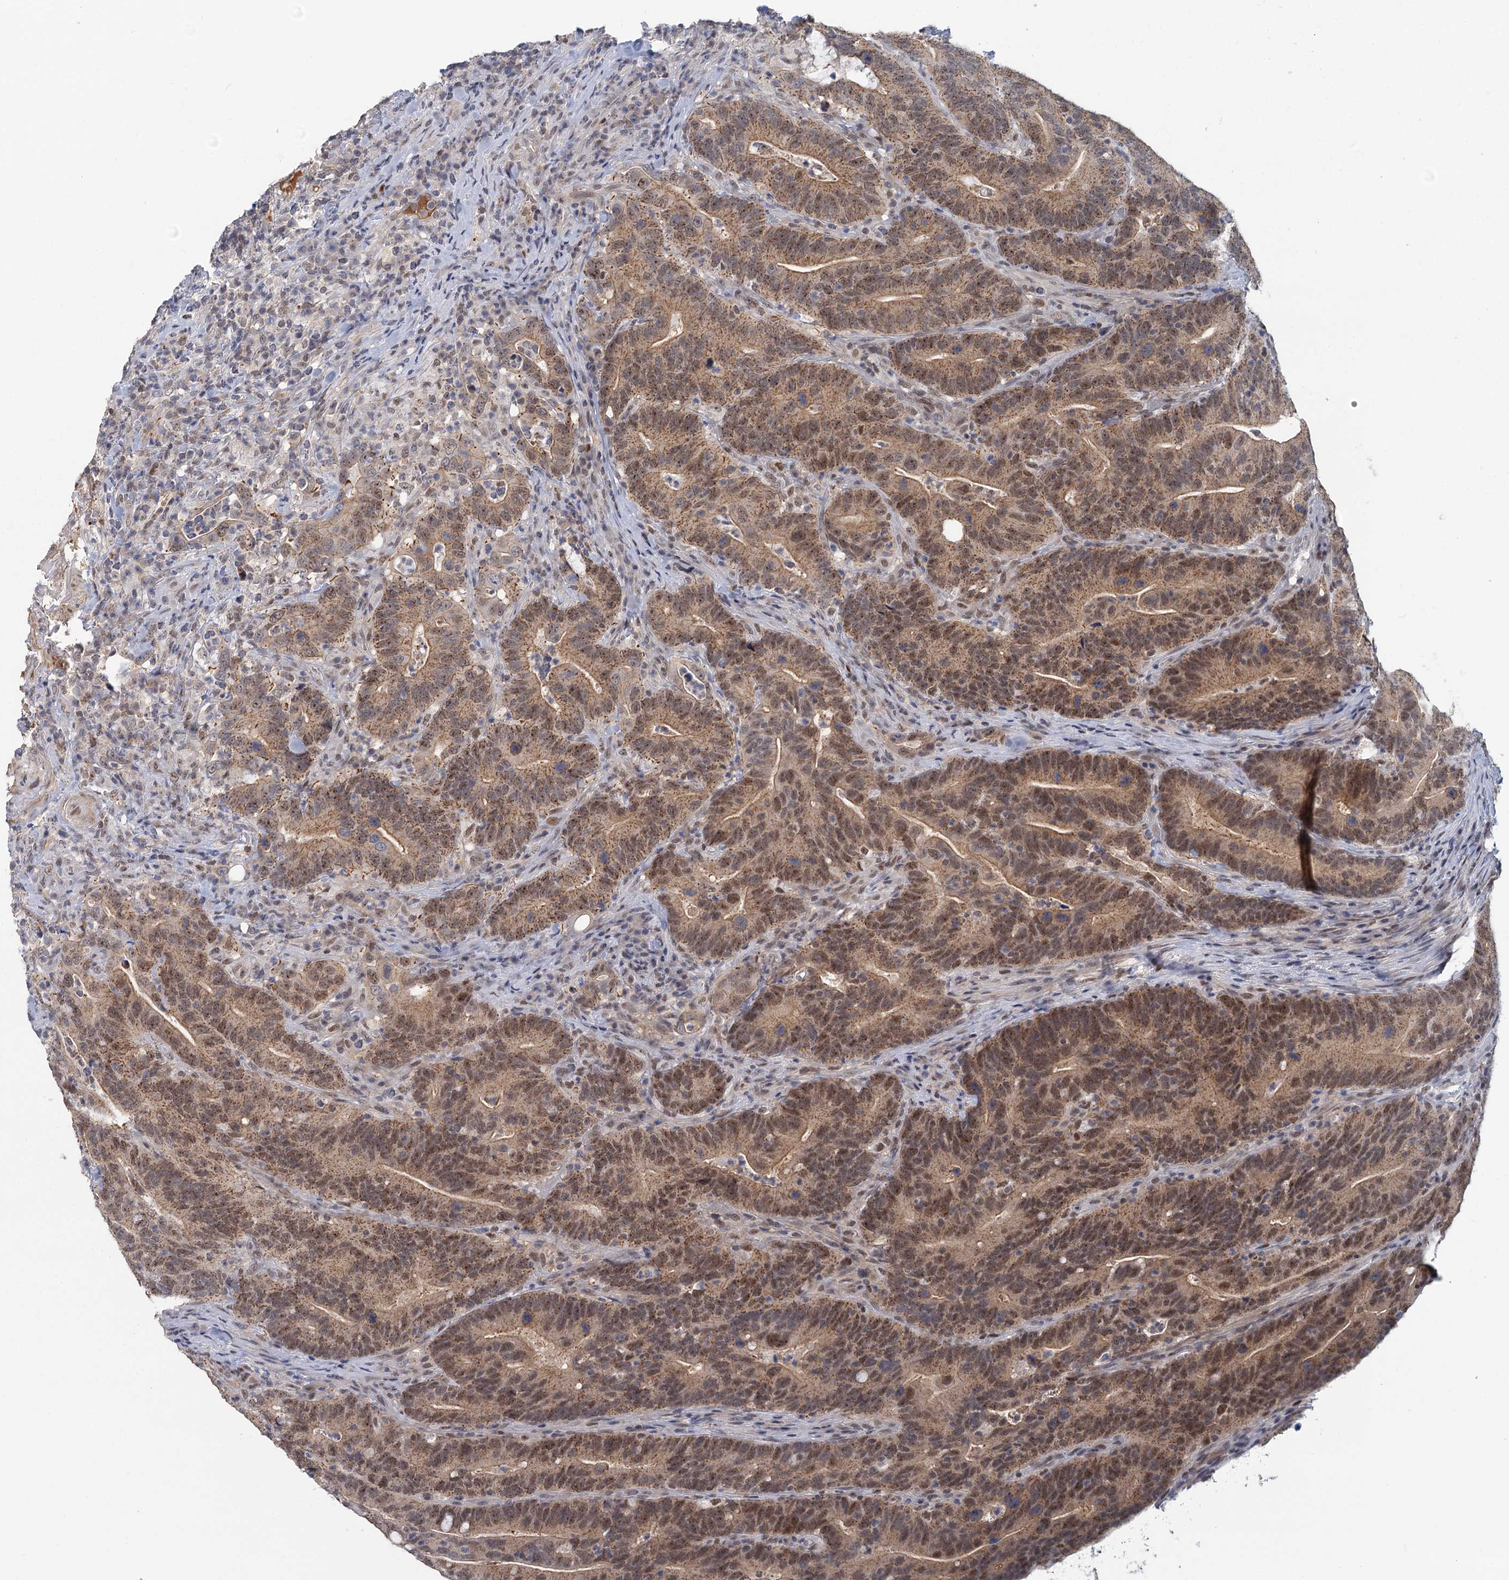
{"staining": {"intensity": "moderate", "quantity": ">75%", "location": "cytoplasmic/membranous,nuclear"}, "tissue": "colorectal cancer", "cell_type": "Tumor cells", "image_type": "cancer", "snomed": [{"axis": "morphology", "description": "Adenocarcinoma, NOS"}, {"axis": "topography", "description": "Colon"}], "caption": "IHC (DAB (3,3'-diaminobenzidine)) staining of colorectal cancer (adenocarcinoma) shows moderate cytoplasmic/membranous and nuclear protein staining in approximately >75% of tumor cells. The staining was performed using DAB, with brown indicating positive protein expression. Nuclei are stained blue with hematoxylin.", "gene": "GPATCH11", "patient": {"sex": "female", "age": 66}}